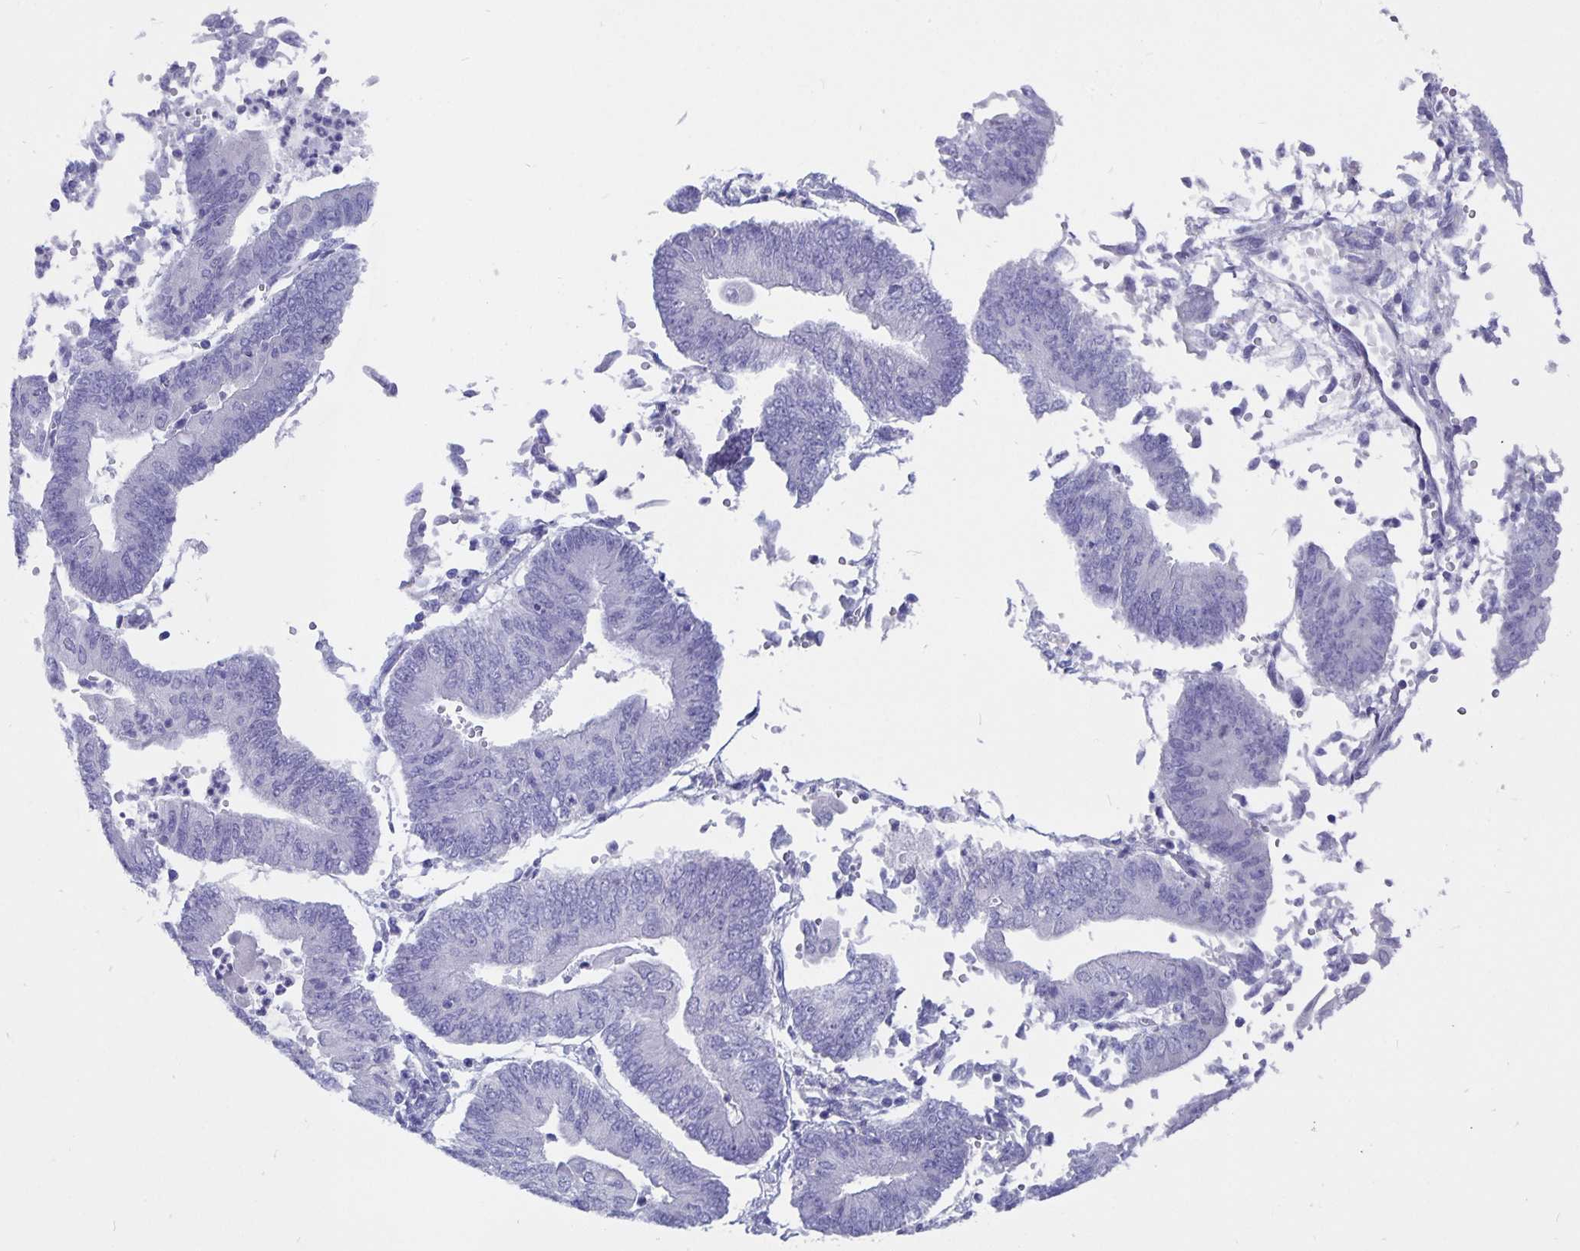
{"staining": {"intensity": "negative", "quantity": "none", "location": "none"}, "tissue": "endometrial cancer", "cell_type": "Tumor cells", "image_type": "cancer", "snomed": [{"axis": "morphology", "description": "Adenocarcinoma, NOS"}, {"axis": "topography", "description": "Endometrium"}], "caption": "DAB immunohistochemical staining of endometrial adenocarcinoma exhibits no significant positivity in tumor cells.", "gene": "ODF3B", "patient": {"sex": "female", "age": 65}}